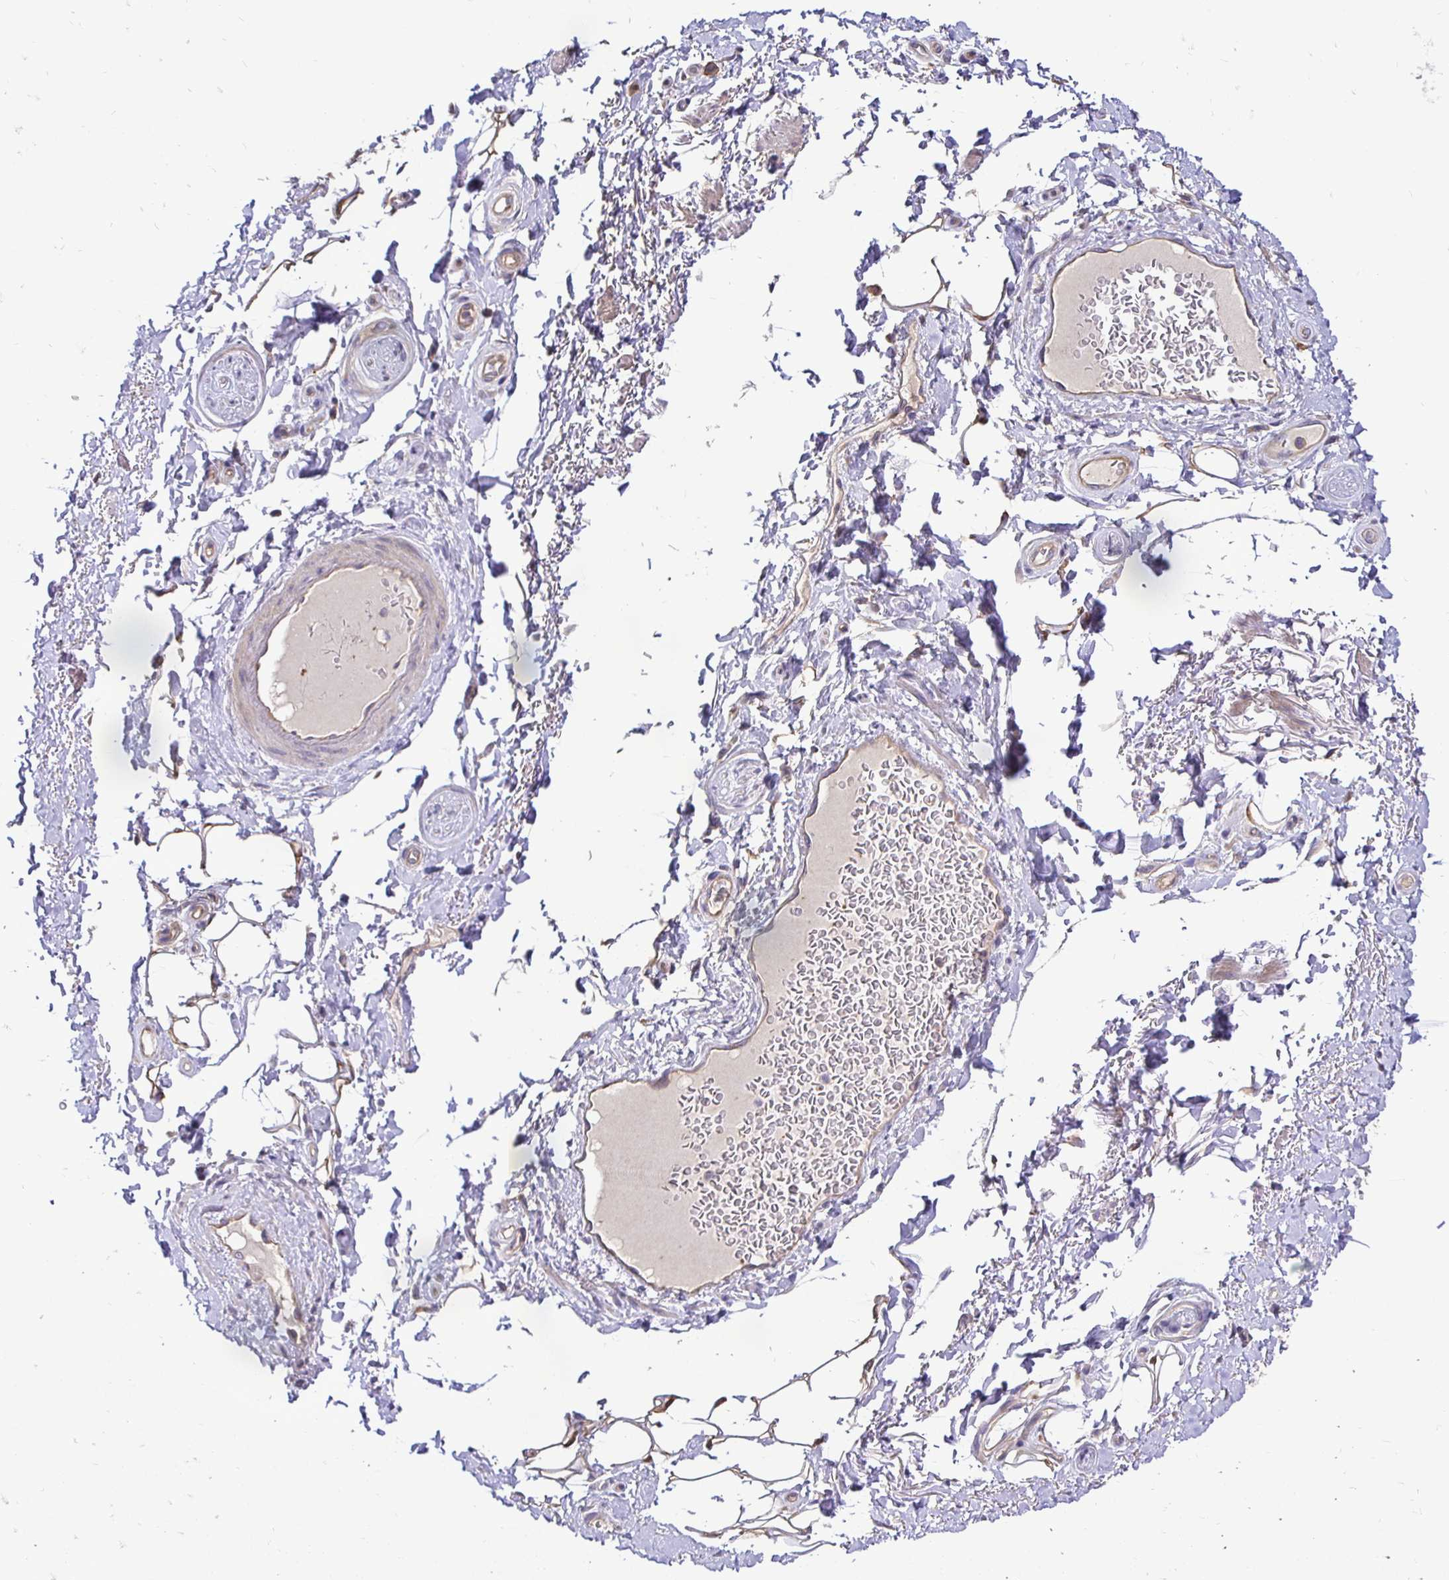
{"staining": {"intensity": "weak", "quantity": "25%-75%", "location": "cytoplasmic/membranous"}, "tissue": "adipose tissue", "cell_type": "Adipocytes", "image_type": "normal", "snomed": [{"axis": "morphology", "description": "Normal tissue, NOS"}, {"axis": "topography", "description": "Peripheral nerve tissue"}], "caption": "Adipocytes demonstrate low levels of weak cytoplasmic/membranous positivity in about 25%-75% of cells in normal human adipose tissue. The staining is performed using DAB (3,3'-diaminobenzidine) brown chromogen to label protein expression. The nuclei are counter-stained blue using hematoxylin.", "gene": "SLC9A1", "patient": {"sex": "male", "age": 51}}